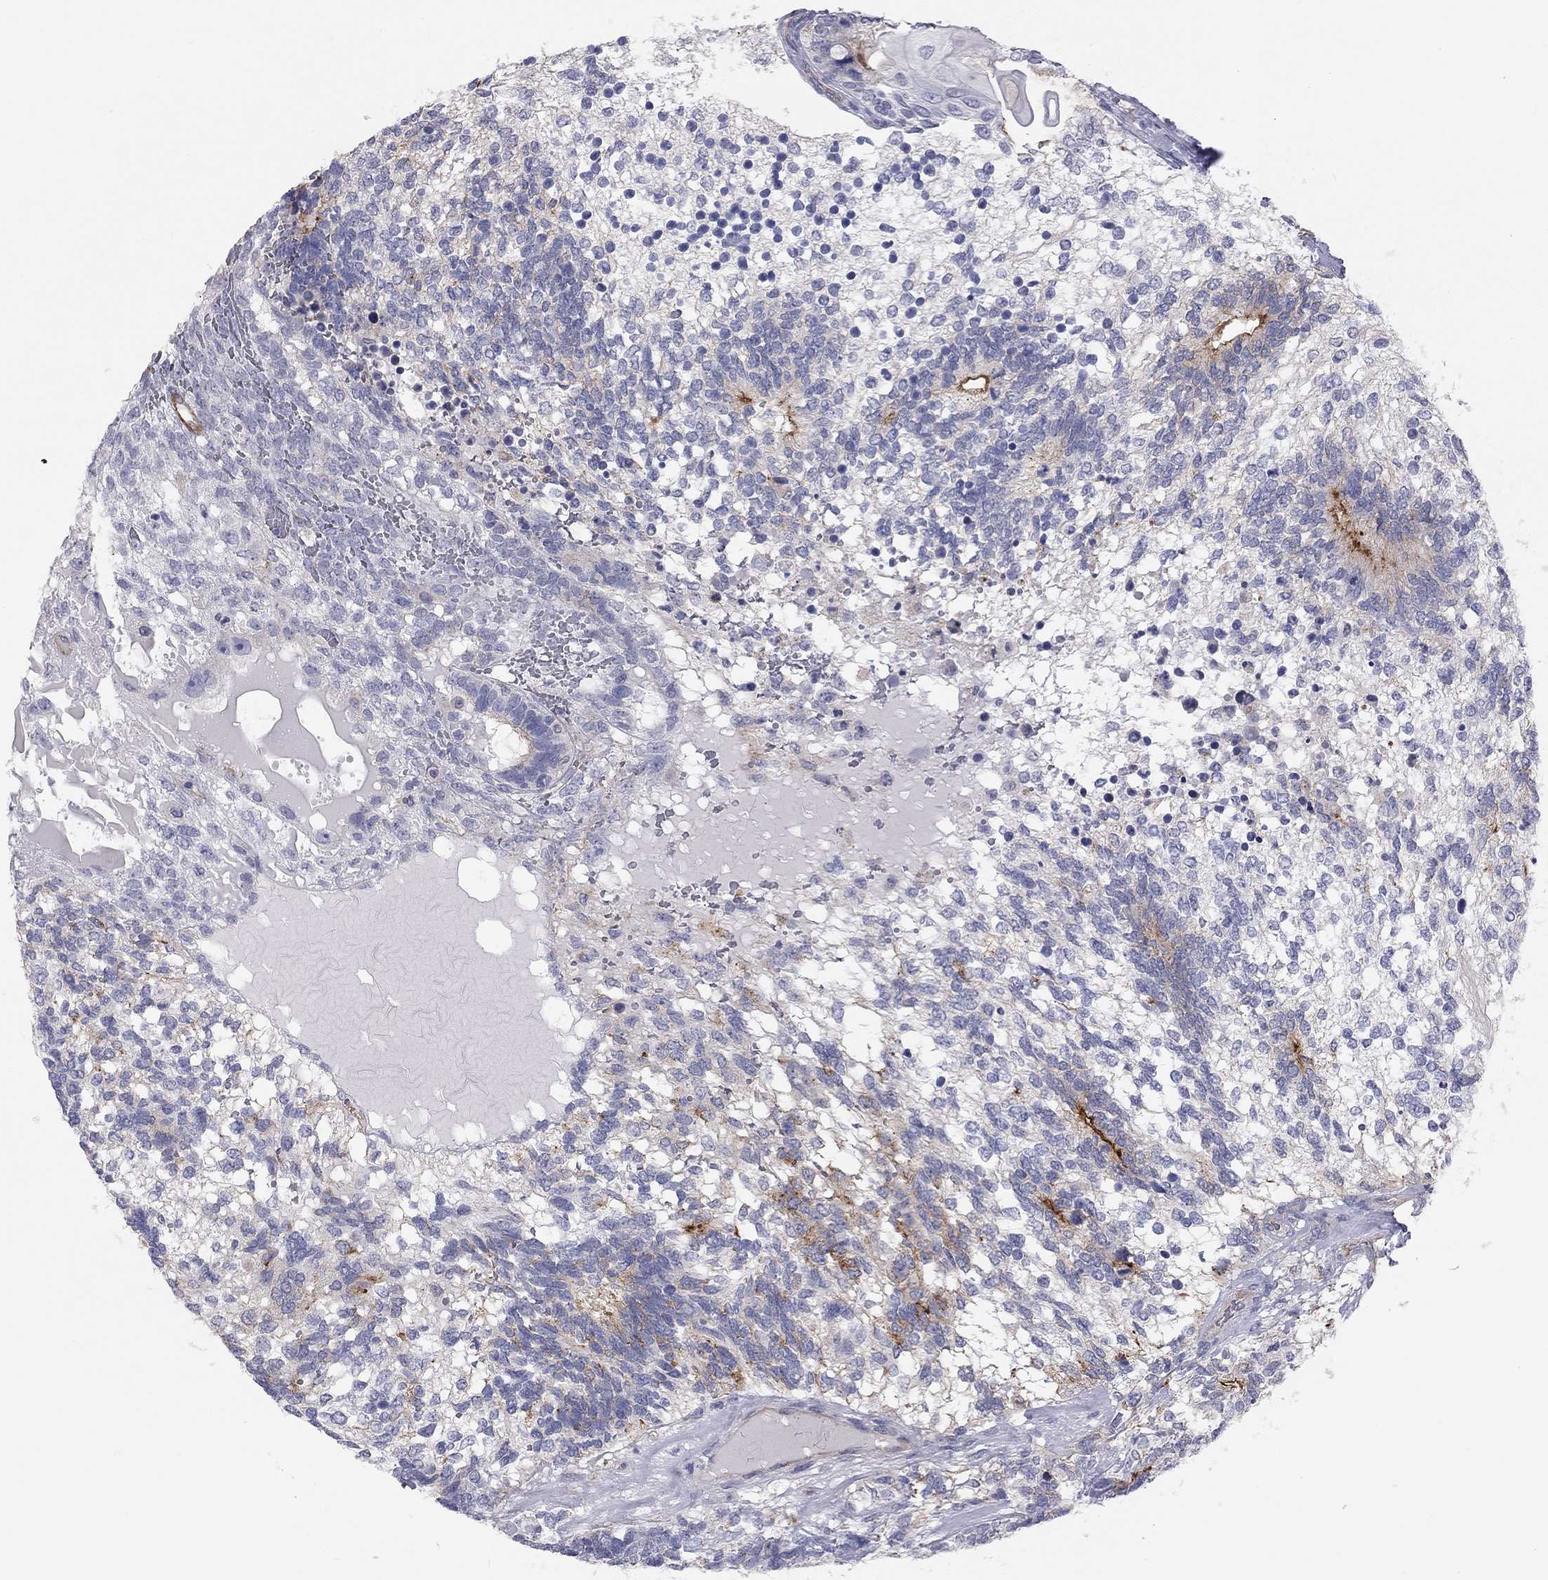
{"staining": {"intensity": "strong", "quantity": "<25%", "location": "cytoplasmic/membranous"}, "tissue": "testis cancer", "cell_type": "Tumor cells", "image_type": "cancer", "snomed": [{"axis": "morphology", "description": "Seminoma, NOS"}, {"axis": "morphology", "description": "Carcinoma, Embryonal, NOS"}, {"axis": "topography", "description": "Testis"}], "caption": "Testis cancer (embryonal carcinoma) stained for a protein (brown) displays strong cytoplasmic/membranous positive expression in approximately <25% of tumor cells.", "gene": "GPRC5B", "patient": {"sex": "male", "age": 41}}